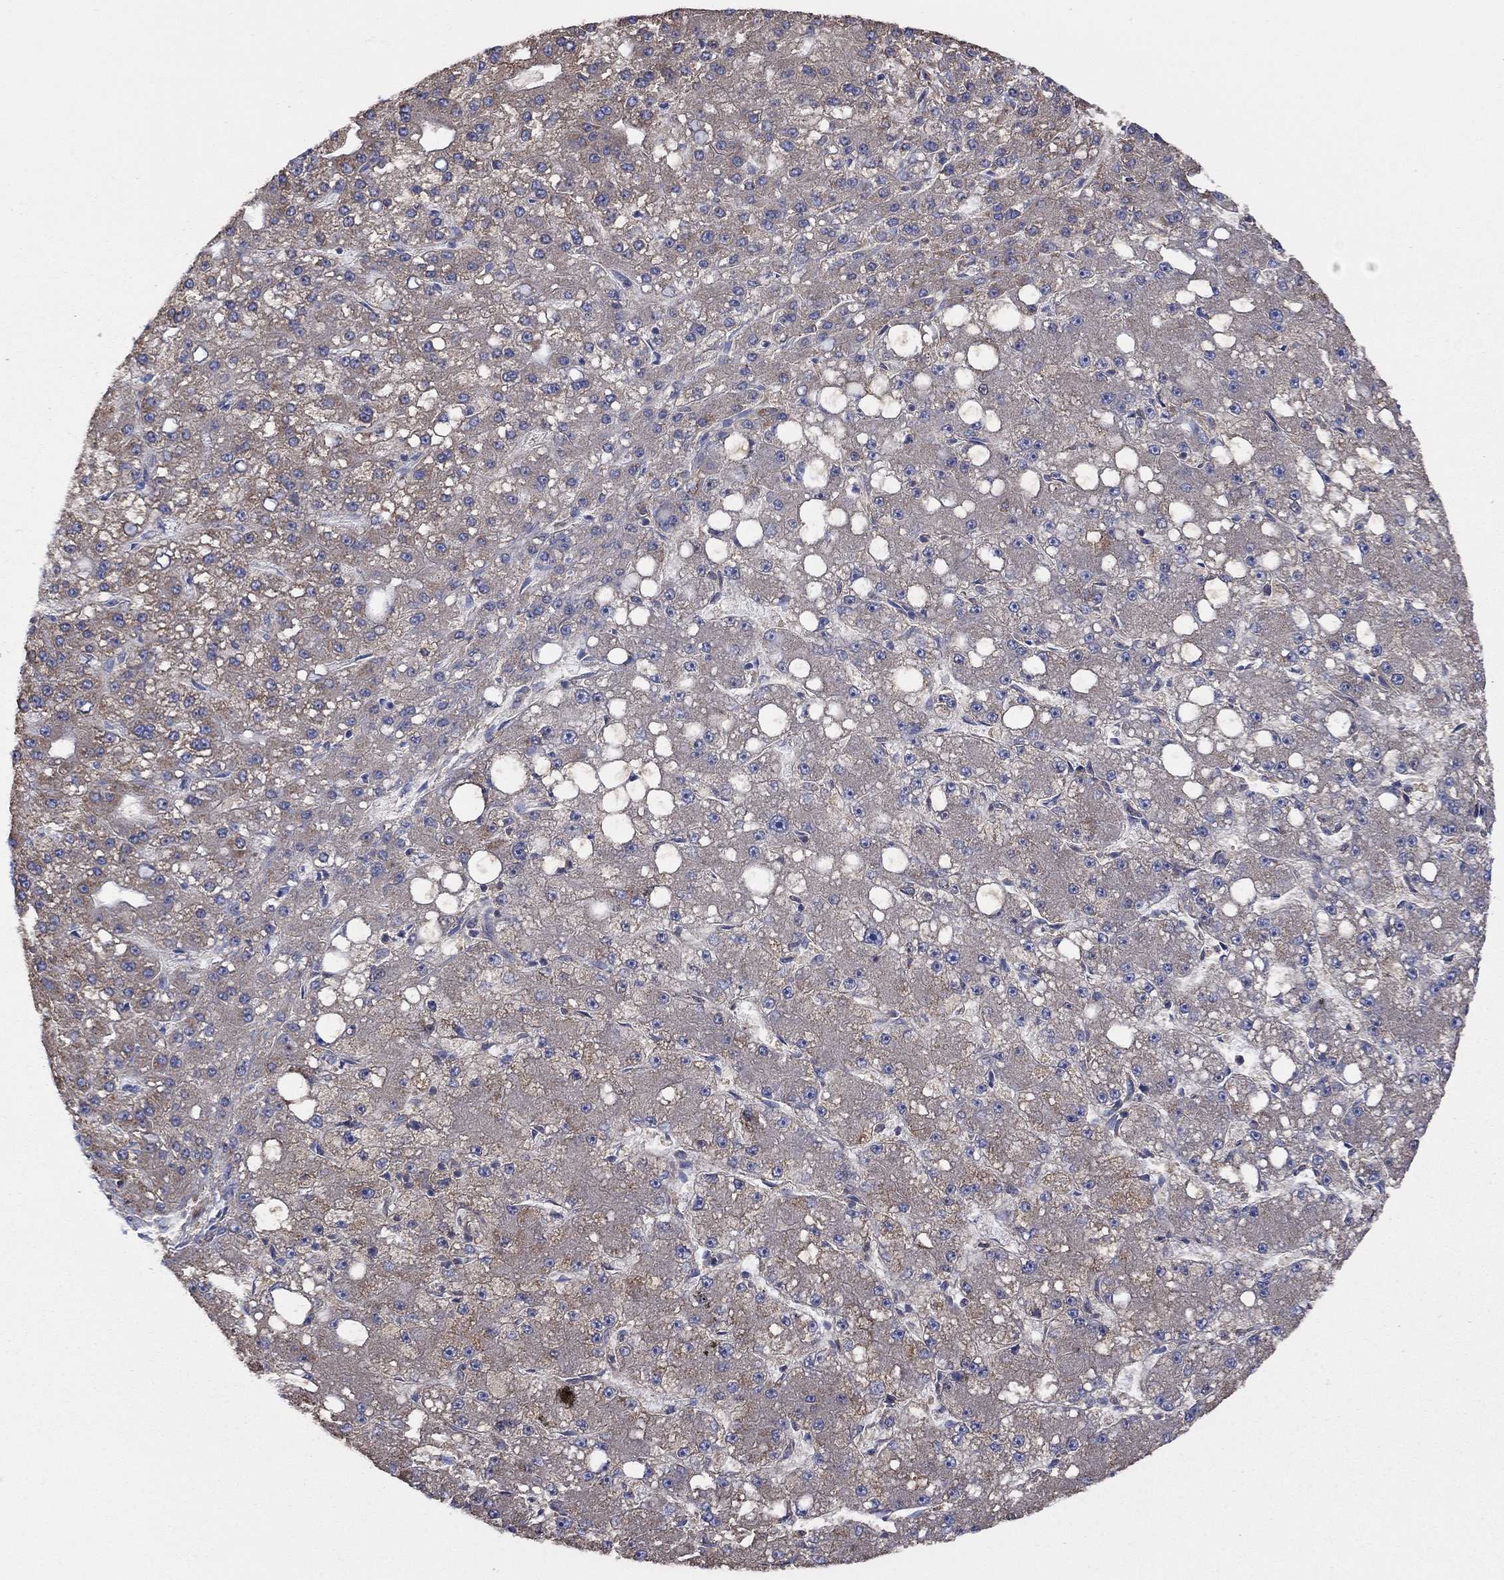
{"staining": {"intensity": "moderate", "quantity": ">75%", "location": "cytoplasmic/membranous"}, "tissue": "liver cancer", "cell_type": "Tumor cells", "image_type": "cancer", "snomed": [{"axis": "morphology", "description": "Carcinoma, Hepatocellular, NOS"}, {"axis": "topography", "description": "Liver"}], "caption": "The immunohistochemical stain labels moderate cytoplasmic/membranous staining in tumor cells of liver cancer tissue.", "gene": "CLVS1", "patient": {"sex": "male", "age": 67}}